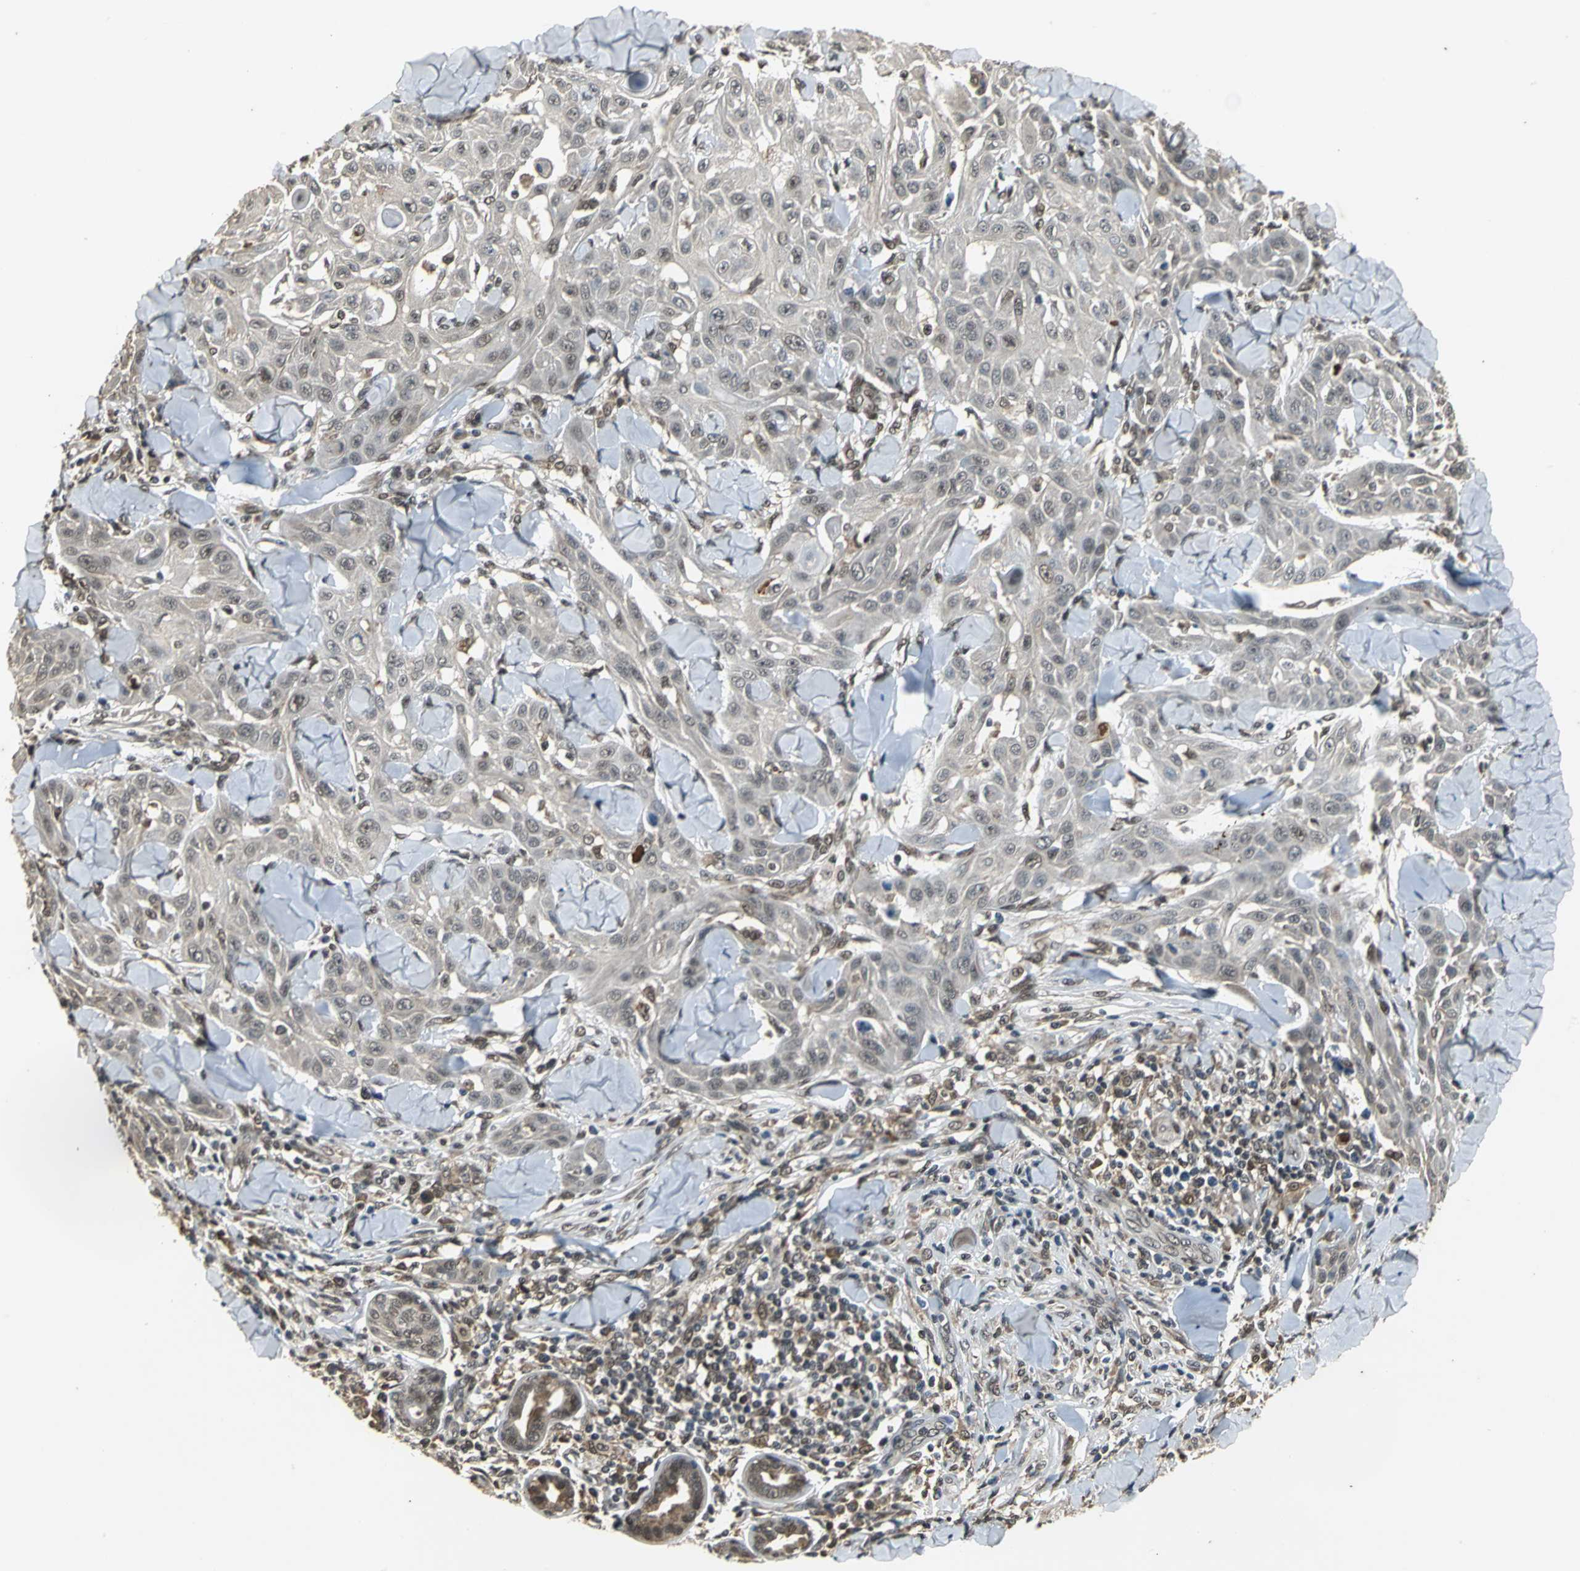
{"staining": {"intensity": "weak", "quantity": "<25%", "location": "cytoplasmic/membranous"}, "tissue": "skin cancer", "cell_type": "Tumor cells", "image_type": "cancer", "snomed": [{"axis": "morphology", "description": "Squamous cell carcinoma, NOS"}, {"axis": "topography", "description": "Skin"}], "caption": "The histopathology image reveals no staining of tumor cells in skin squamous cell carcinoma.", "gene": "NOTCH3", "patient": {"sex": "male", "age": 24}}